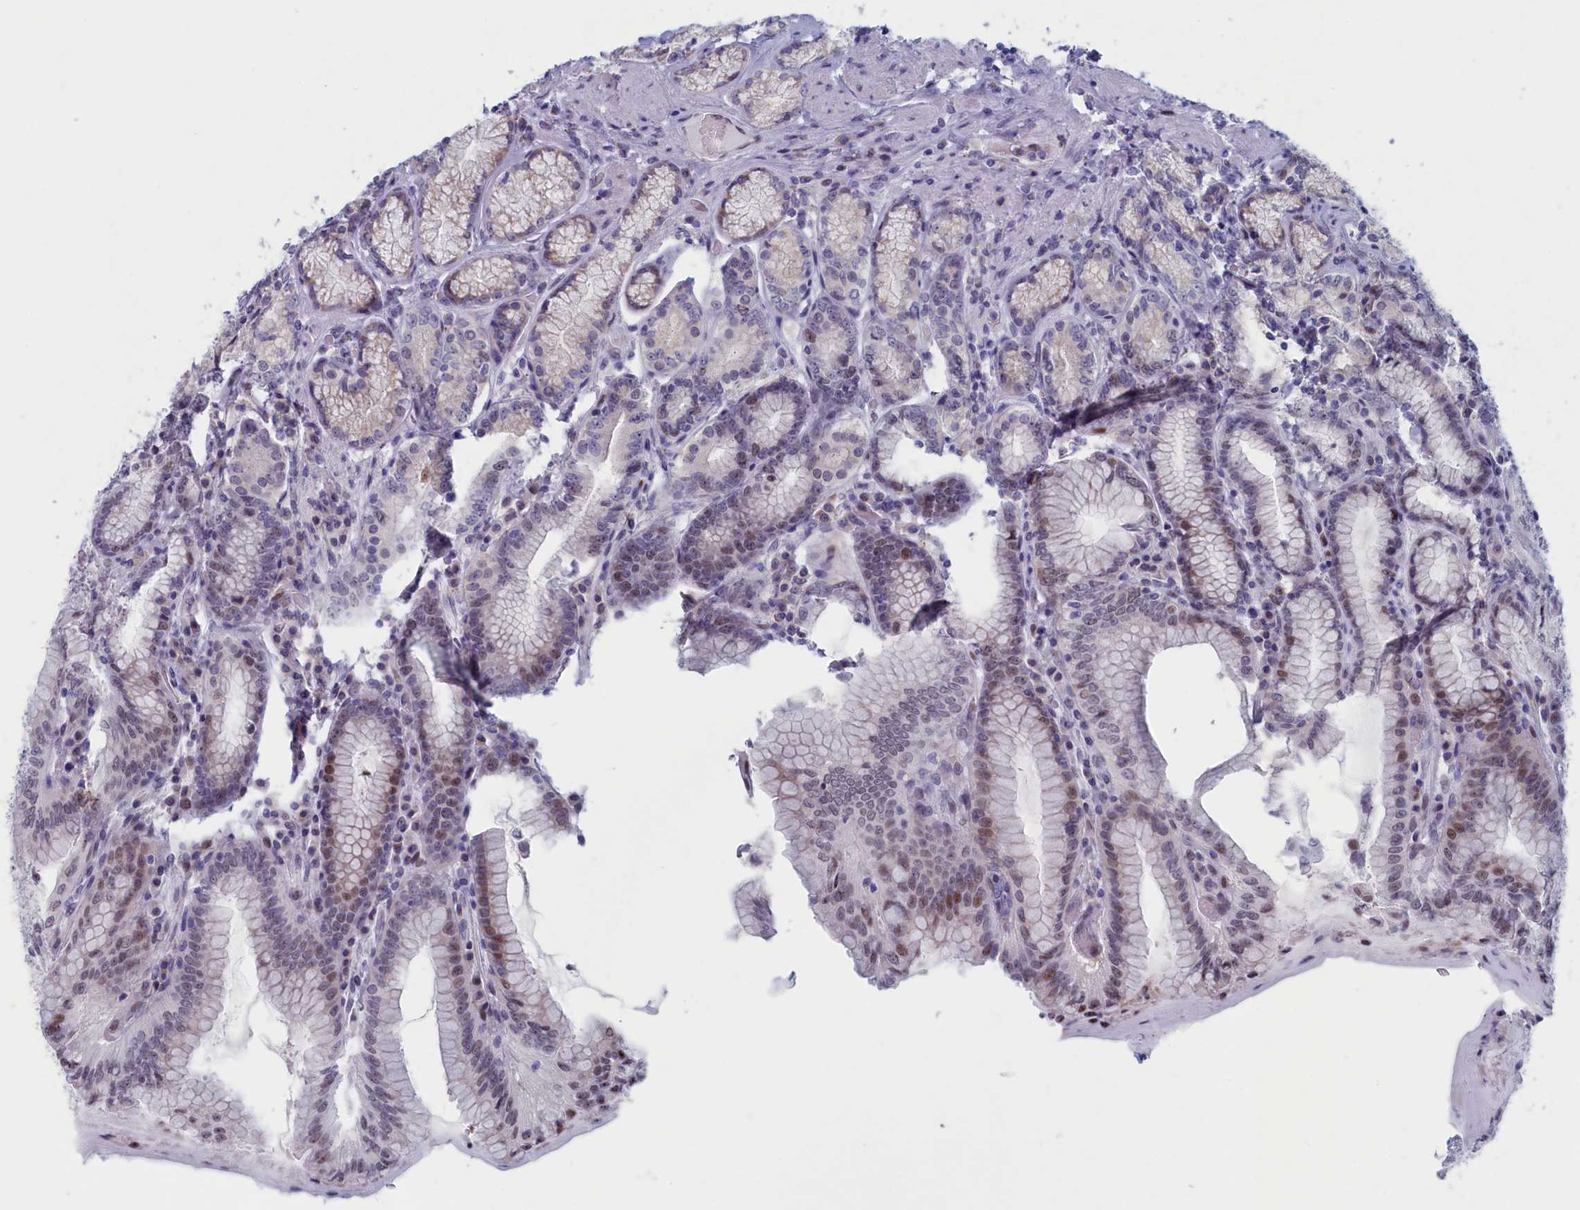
{"staining": {"intensity": "moderate", "quantity": "<25%", "location": "nuclear"}, "tissue": "stomach", "cell_type": "Glandular cells", "image_type": "normal", "snomed": [{"axis": "morphology", "description": "Normal tissue, NOS"}, {"axis": "topography", "description": "Stomach, upper"}, {"axis": "topography", "description": "Stomach, lower"}], "caption": "An IHC histopathology image of unremarkable tissue is shown. Protein staining in brown shows moderate nuclear positivity in stomach within glandular cells. The staining was performed using DAB (3,3'-diaminobenzidine) to visualize the protein expression in brown, while the nuclei were stained in blue with hematoxylin (Magnification: 20x).", "gene": "WDR76", "patient": {"sex": "female", "age": 76}}